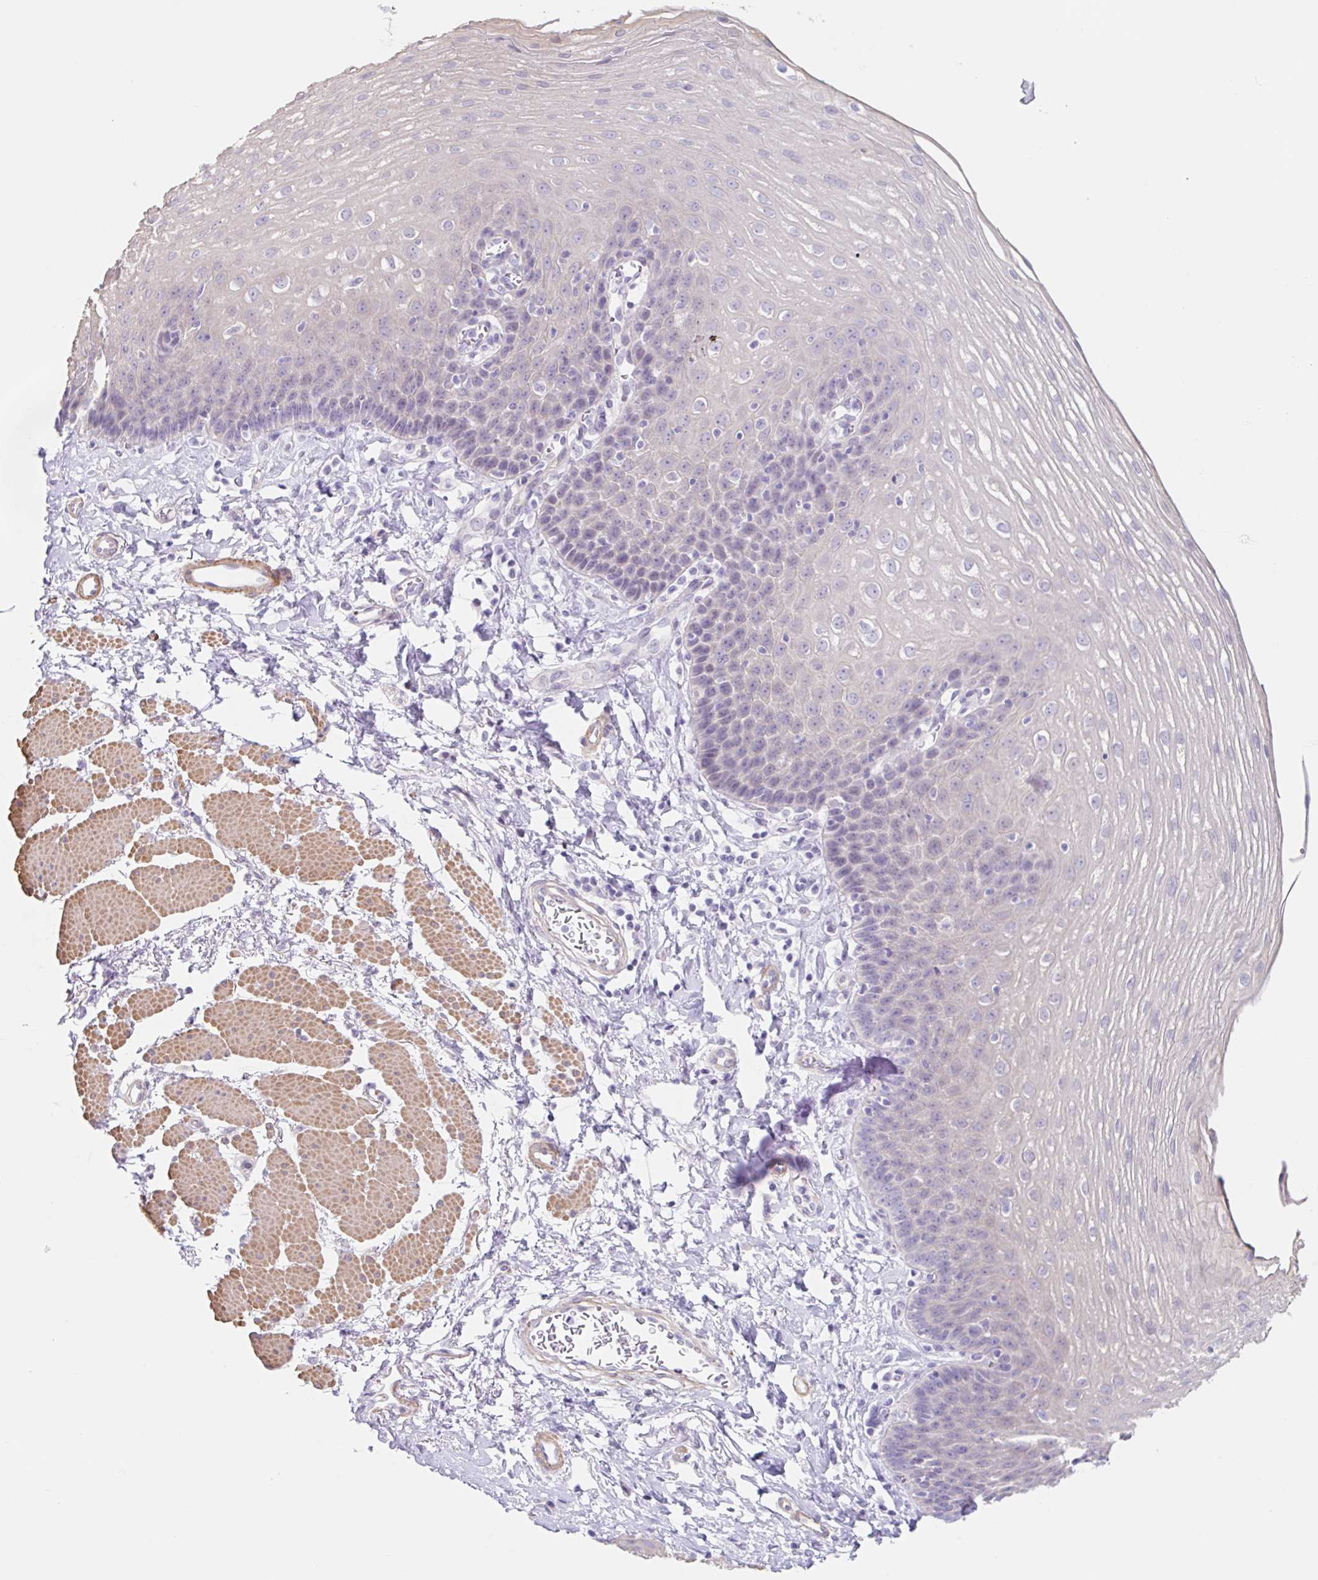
{"staining": {"intensity": "negative", "quantity": "none", "location": "none"}, "tissue": "esophagus", "cell_type": "Squamous epithelial cells", "image_type": "normal", "snomed": [{"axis": "morphology", "description": "Normal tissue, NOS"}, {"axis": "topography", "description": "Esophagus"}], "caption": "Immunohistochemistry histopathology image of benign esophagus stained for a protein (brown), which shows no staining in squamous epithelial cells.", "gene": "DCAF17", "patient": {"sex": "female", "age": 81}}